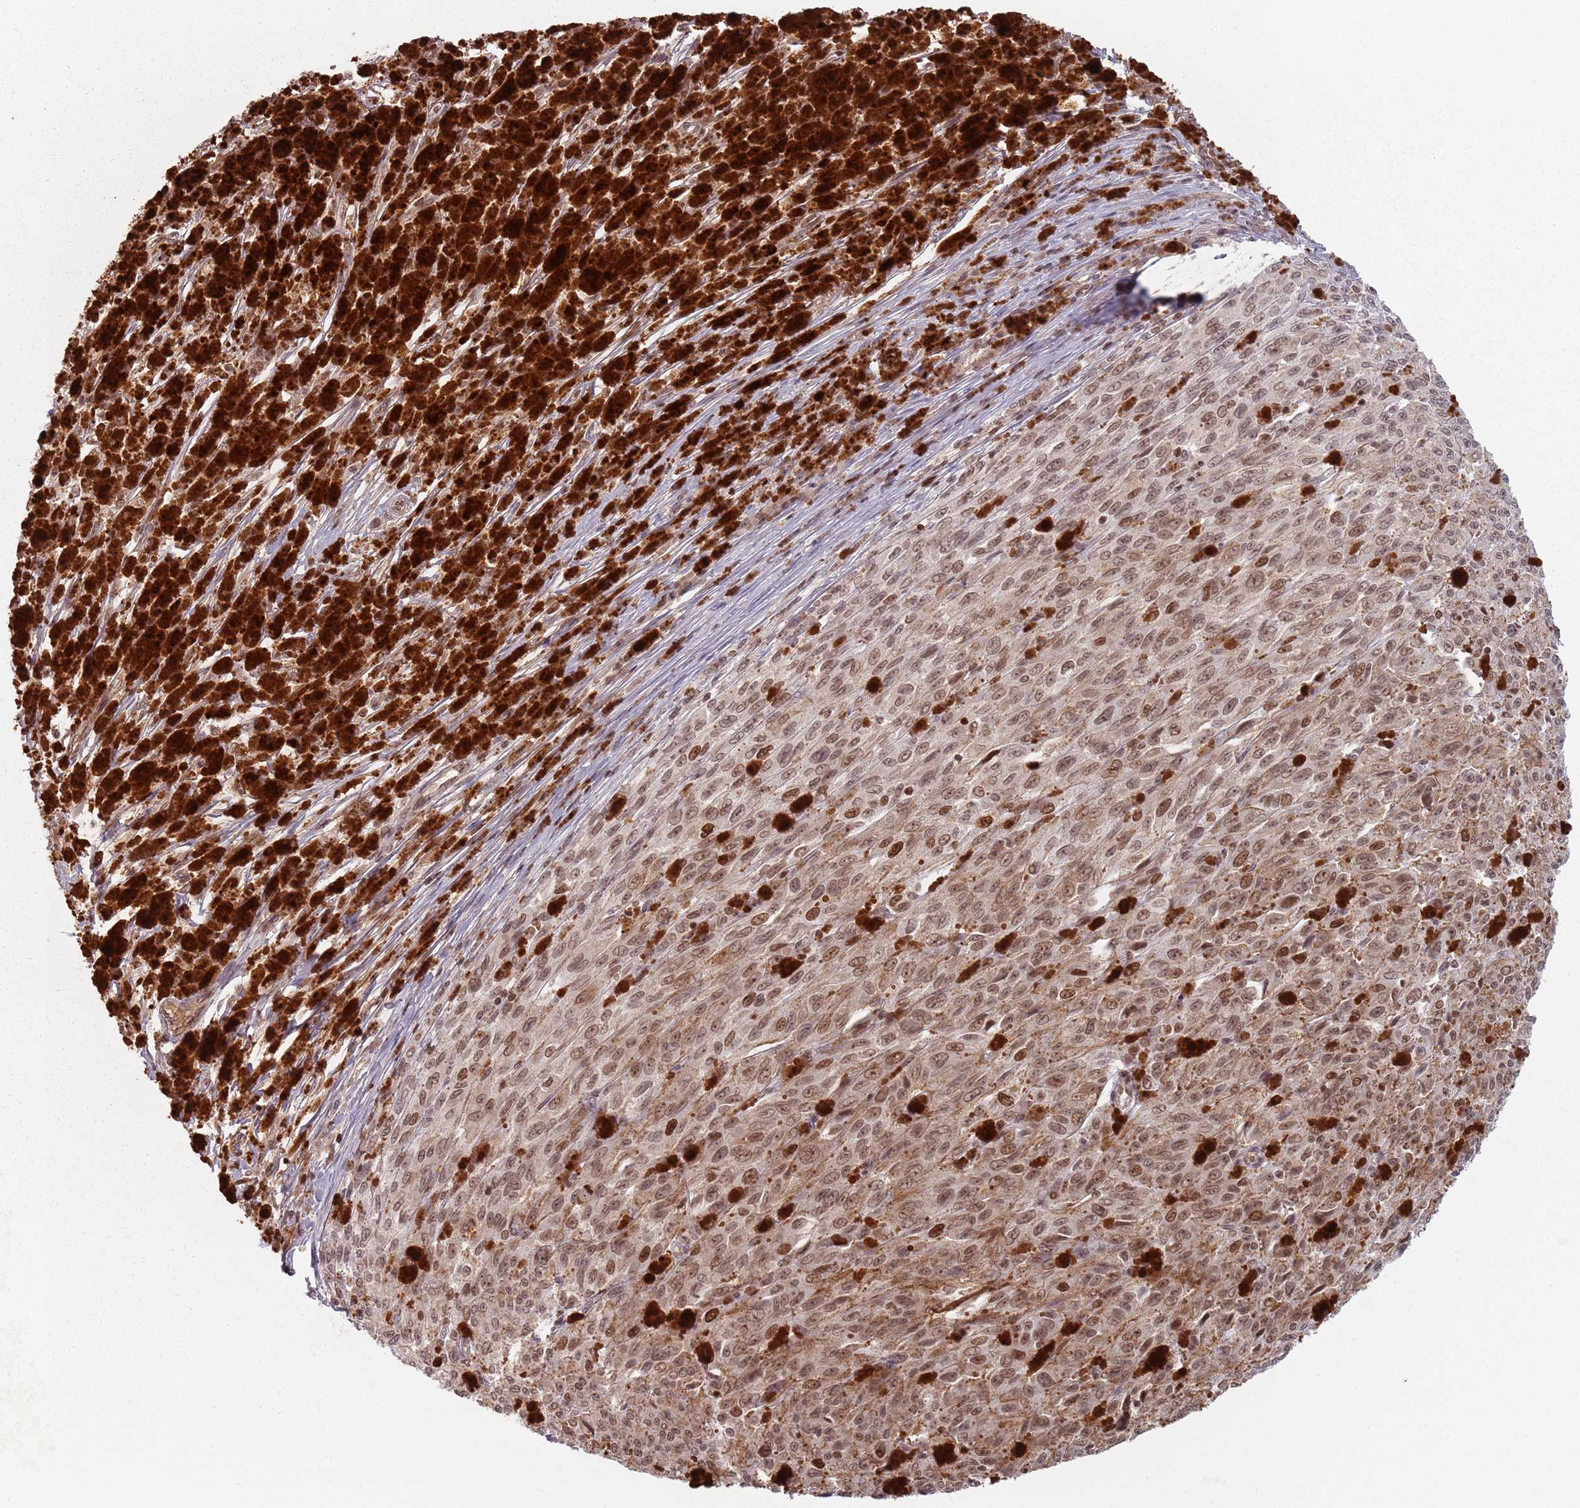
{"staining": {"intensity": "moderate", "quantity": ">75%", "location": "nuclear"}, "tissue": "melanoma", "cell_type": "Tumor cells", "image_type": "cancer", "snomed": [{"axis": "morphology", "description": "Malignant melanoma, NOS"}, {"axis": "topography", "description": "Skin"}], "caption": "An image of human malignant melanoma stained for a protein reveals moderate nuclear brown staining in tumor cells.", "gene": "NUP50", "patient": {"sex": "female", "age": 52}}